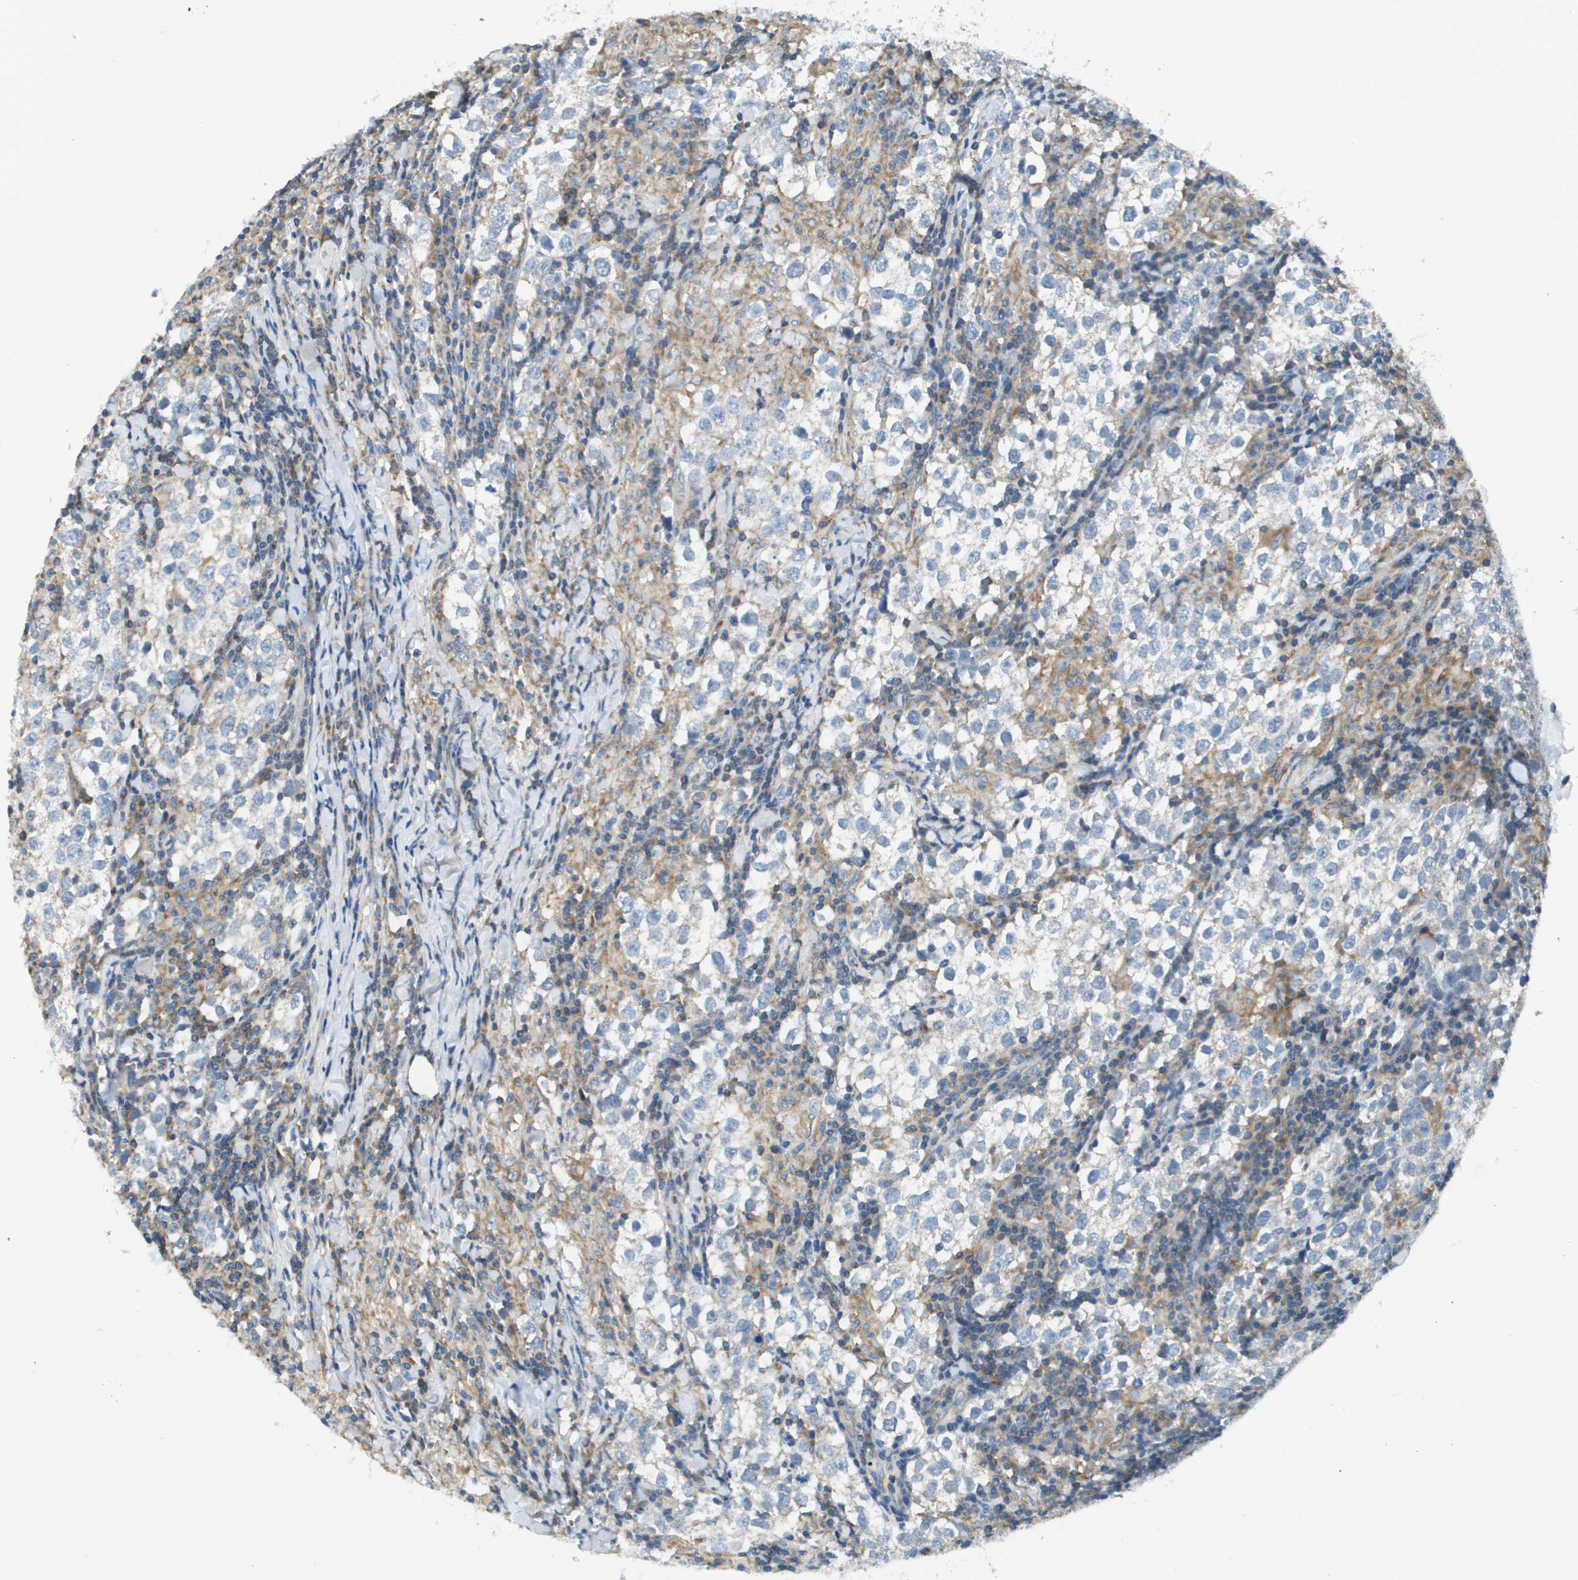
{"staining": {"intensity": "negative", "quantity": "none", "location": "none"}, "tissue": "testis cancer", "cell_type": "Tumor cells", "image_type": "cancer", "snomed": [{"axis": "morphology", "description": "Seminoma, NOS"}, {"axis": "morphology", "description": "Carcinoma, Embryonal, NOS"}, {"axis": "topography", "description": "Testis"}], "caption": "Tumor cells are negative for brown protein staining in testis cancer.", "gene": "TAOK3", "patient": {"sex": "male", "age": 36}}